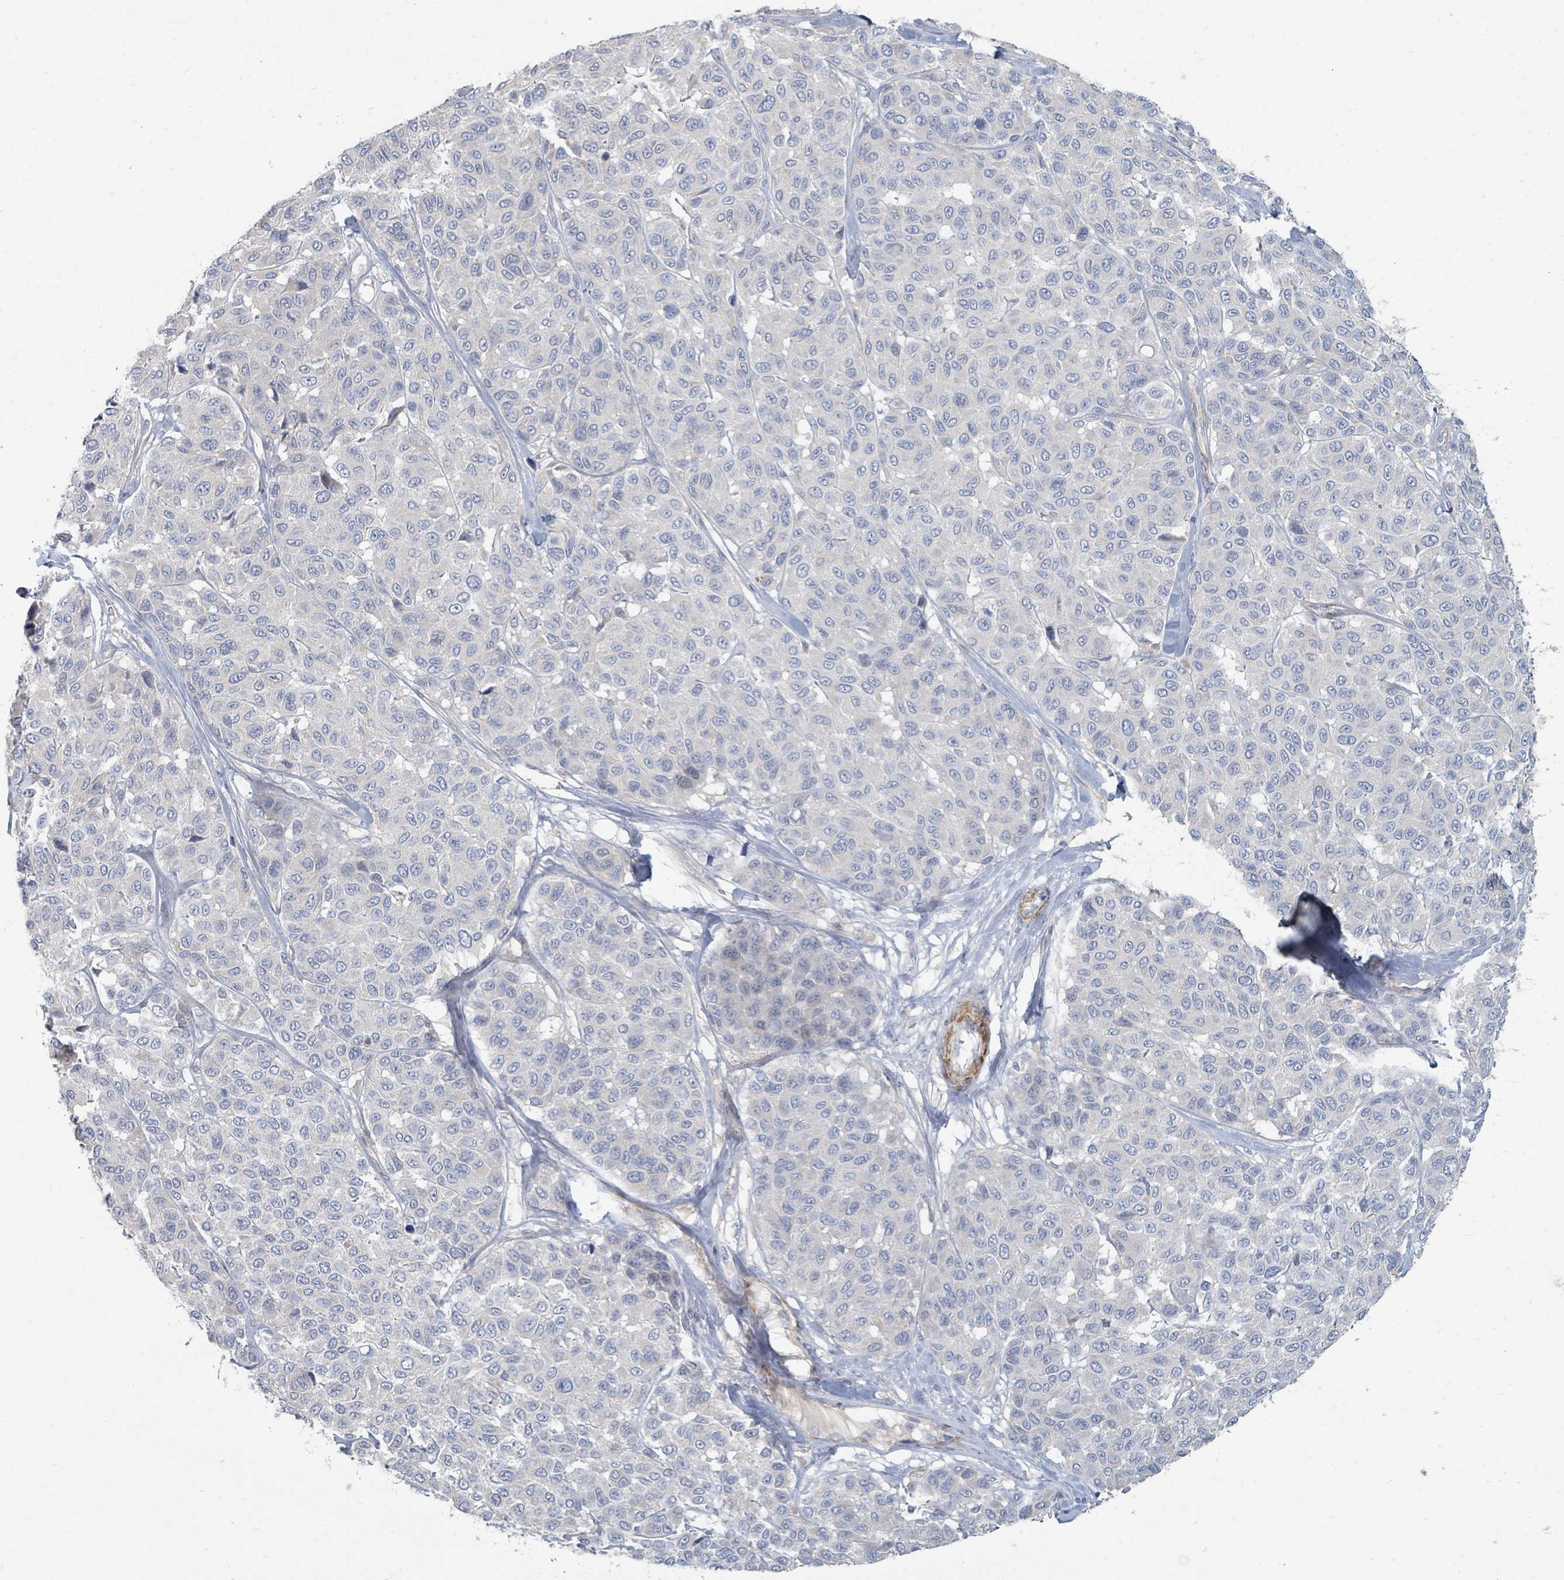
{"staining": {"intensity": "negative", "quantity": "none", "location": "none"}, "tissue": "melanoma", "cell_type": "Tumor cells", "image_type": "cancer", "snomed": [{"axis": "morphology", "description": "Malignant melanoma, NOS"}, {"axis": "topography", "description": "Skin"}], "caption": "A photomicrograph of melanoma stained for a protein demonstrates no brown staining in tumor cells. Brightfield microscopy of immunohistochemistry (IHC) stained with DAB (3,3'-diaminobenzidine) (brown) and hematoxylin (blue), captured at high magnification.", "gene": "ARGFX", "patient": {"sex": "female", "age": 66}}